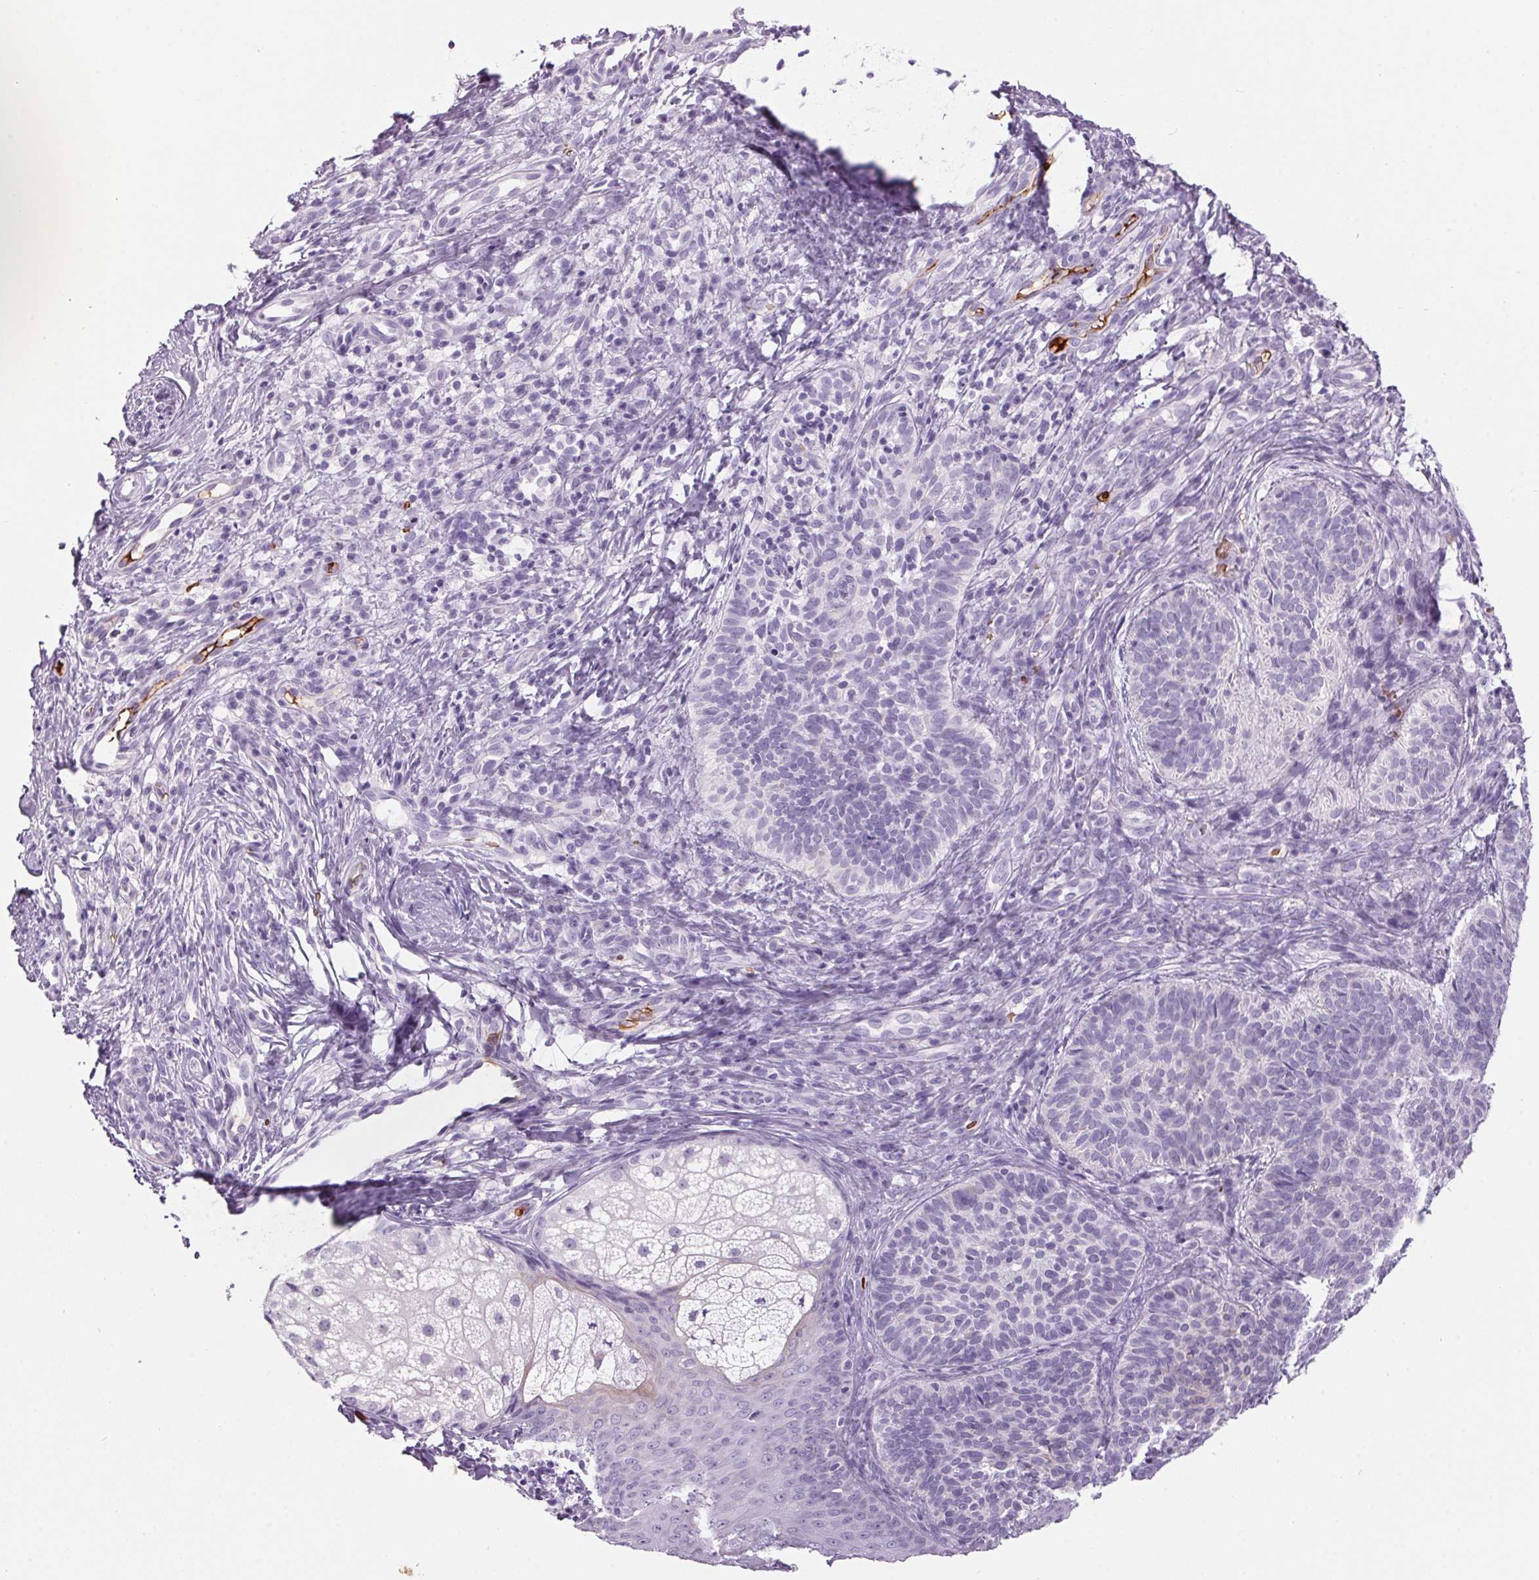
{"staining": {"intensity": "negative", "quantity": "none", "location": "none"}, "tissue": "skin cancer", "cell_type": "Tumor cells", "image_type": "cancer", "snomed": [{"axis": "morphology", "description": "Basal cell carcinoma"}, {"axis": "topography", "description": "Skin"}], "caption": "DAB immunohistochemical staining of human skin cancer (basal cell carcinoma) shows no significant staining in tumor cells. (DAB IHC with hematoxylin counter stain).", "gene": "HBQ1", "patient": {"sex": "male", "age": 57}}